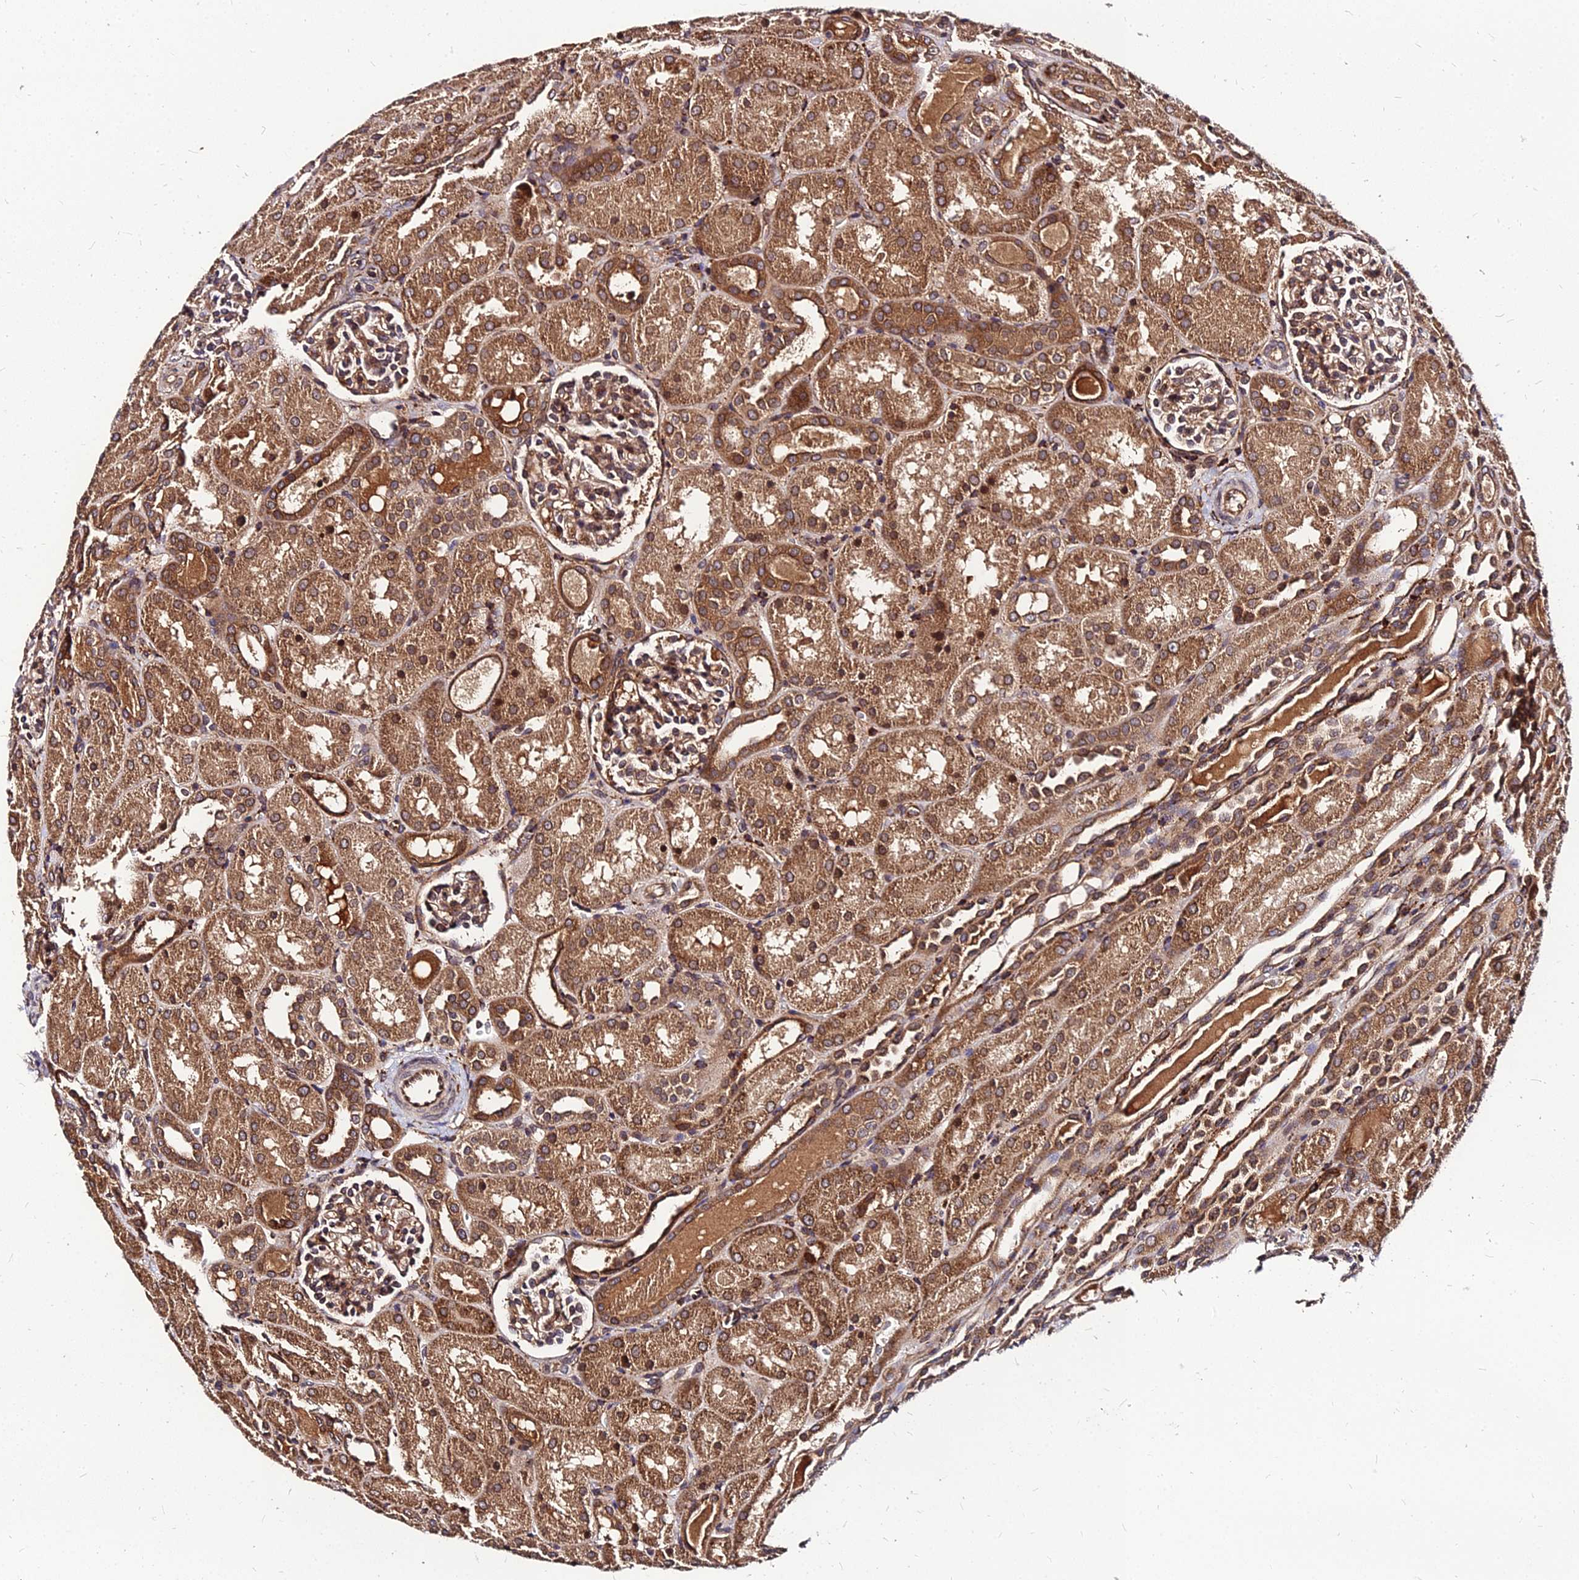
{"staining": {"intensity": "moderate", "quantity": ">75%", "location": "cytoplasmic/membranous"}, "tissue": "kidney", "cell_type": "Cells in glomeruli", "image_type": "normal", "snomed": [{"axis": "morphology", "description": "Normal tissue, NOS"}, {"axis": "topography", "description": "Kidney"}], "caption": "DAB (3,3'-diaminobenzidine) immunohistochemical staining of benign kidney displays moderate cytoplasmic/membranous protein positivity in approximately >75% of cells in glomeruli.", "gene": "PDE4D", "patient": {"sex": "male", "age": 1}}